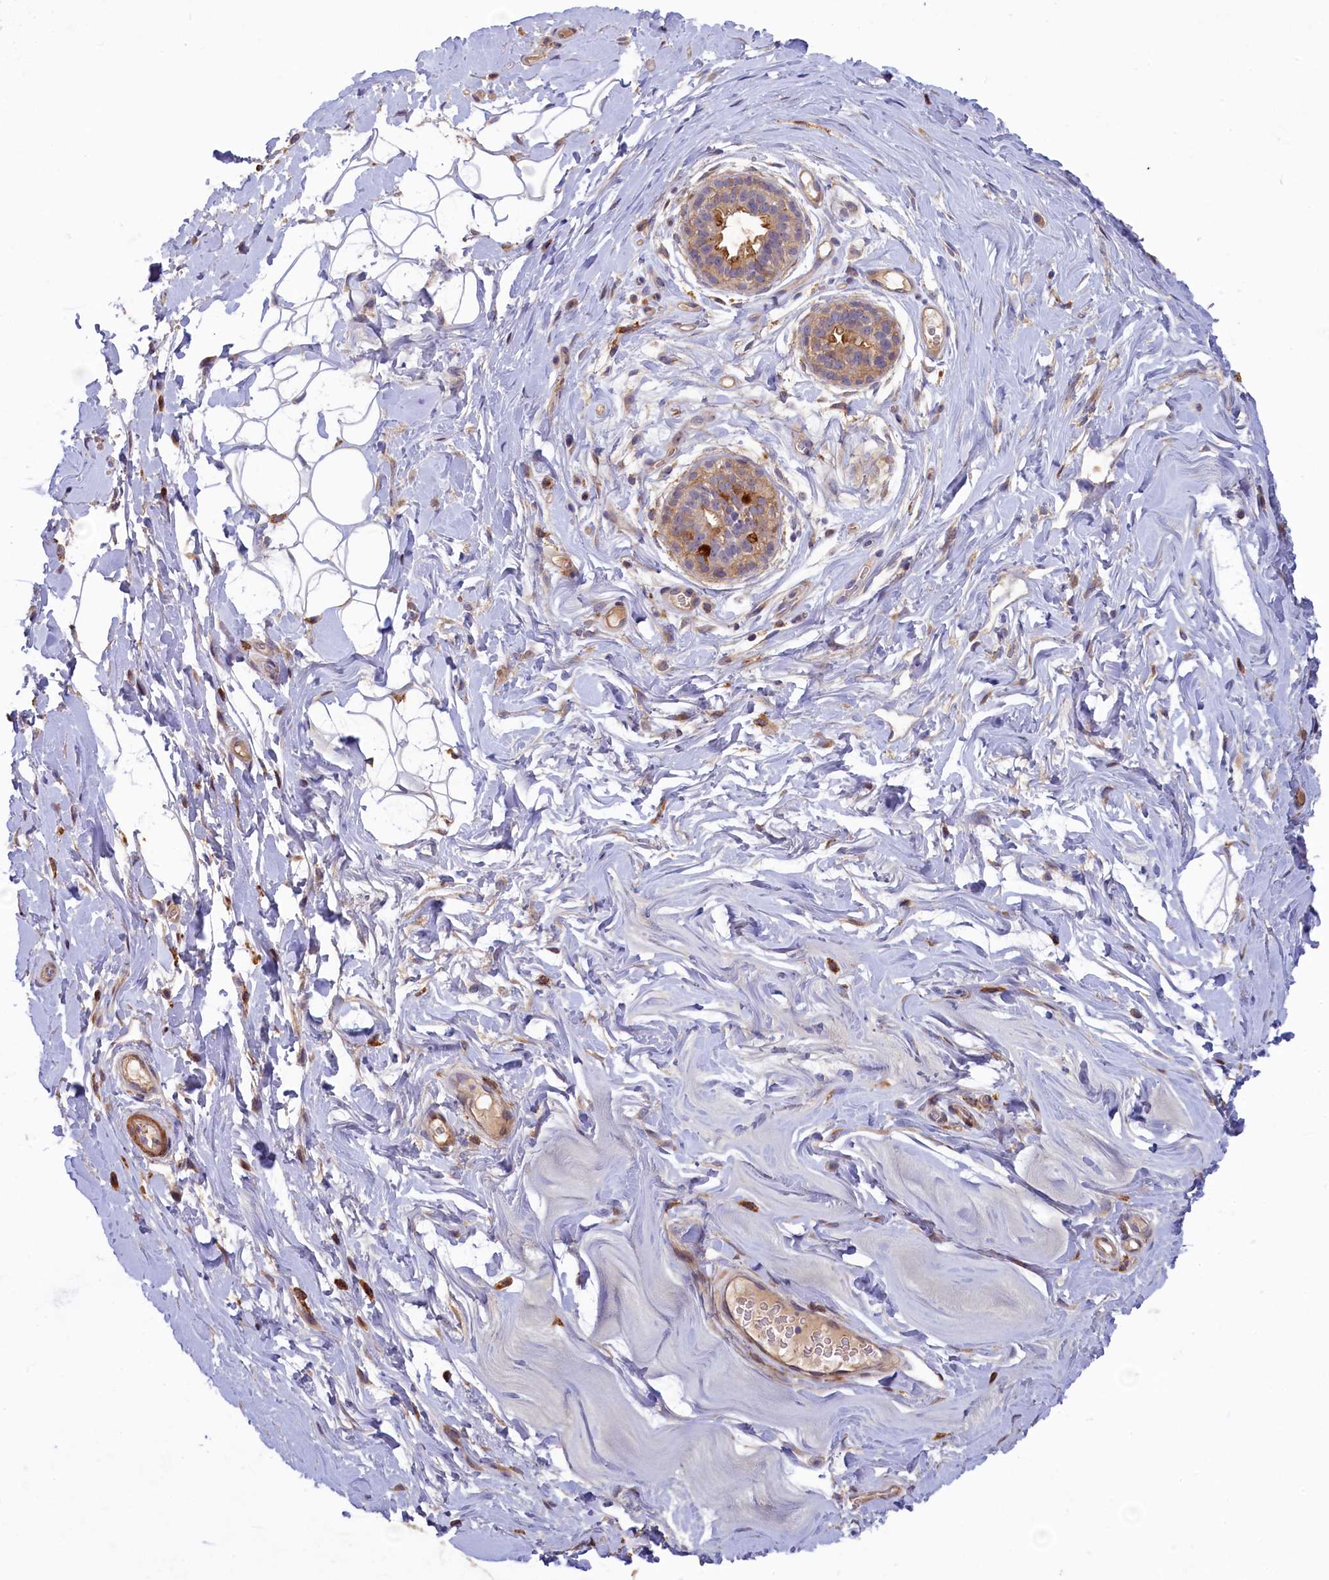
{"staining": {"intensity": "weak", "quantity": "25%-75%", "location": "cytoplasmic/membranous"}, "tissue": "adipose tissue", "cell_type": "Adipocytes", "image_type": "normal", "snomed": [{"axis": "morphology", "description": "Normal tissue, NOS"}, {"axis": "topography", "description": "Breast"}], "caption": "Protein positivity by IHC demonstrates weak cytoplasmic/membranous staining in about 25%-75% of adipocytes in unremarkable adipose tissue. Nuclei are stained in blue.", "gene": "FERMT1", "patient": {"sex": "female", "age": 26}}